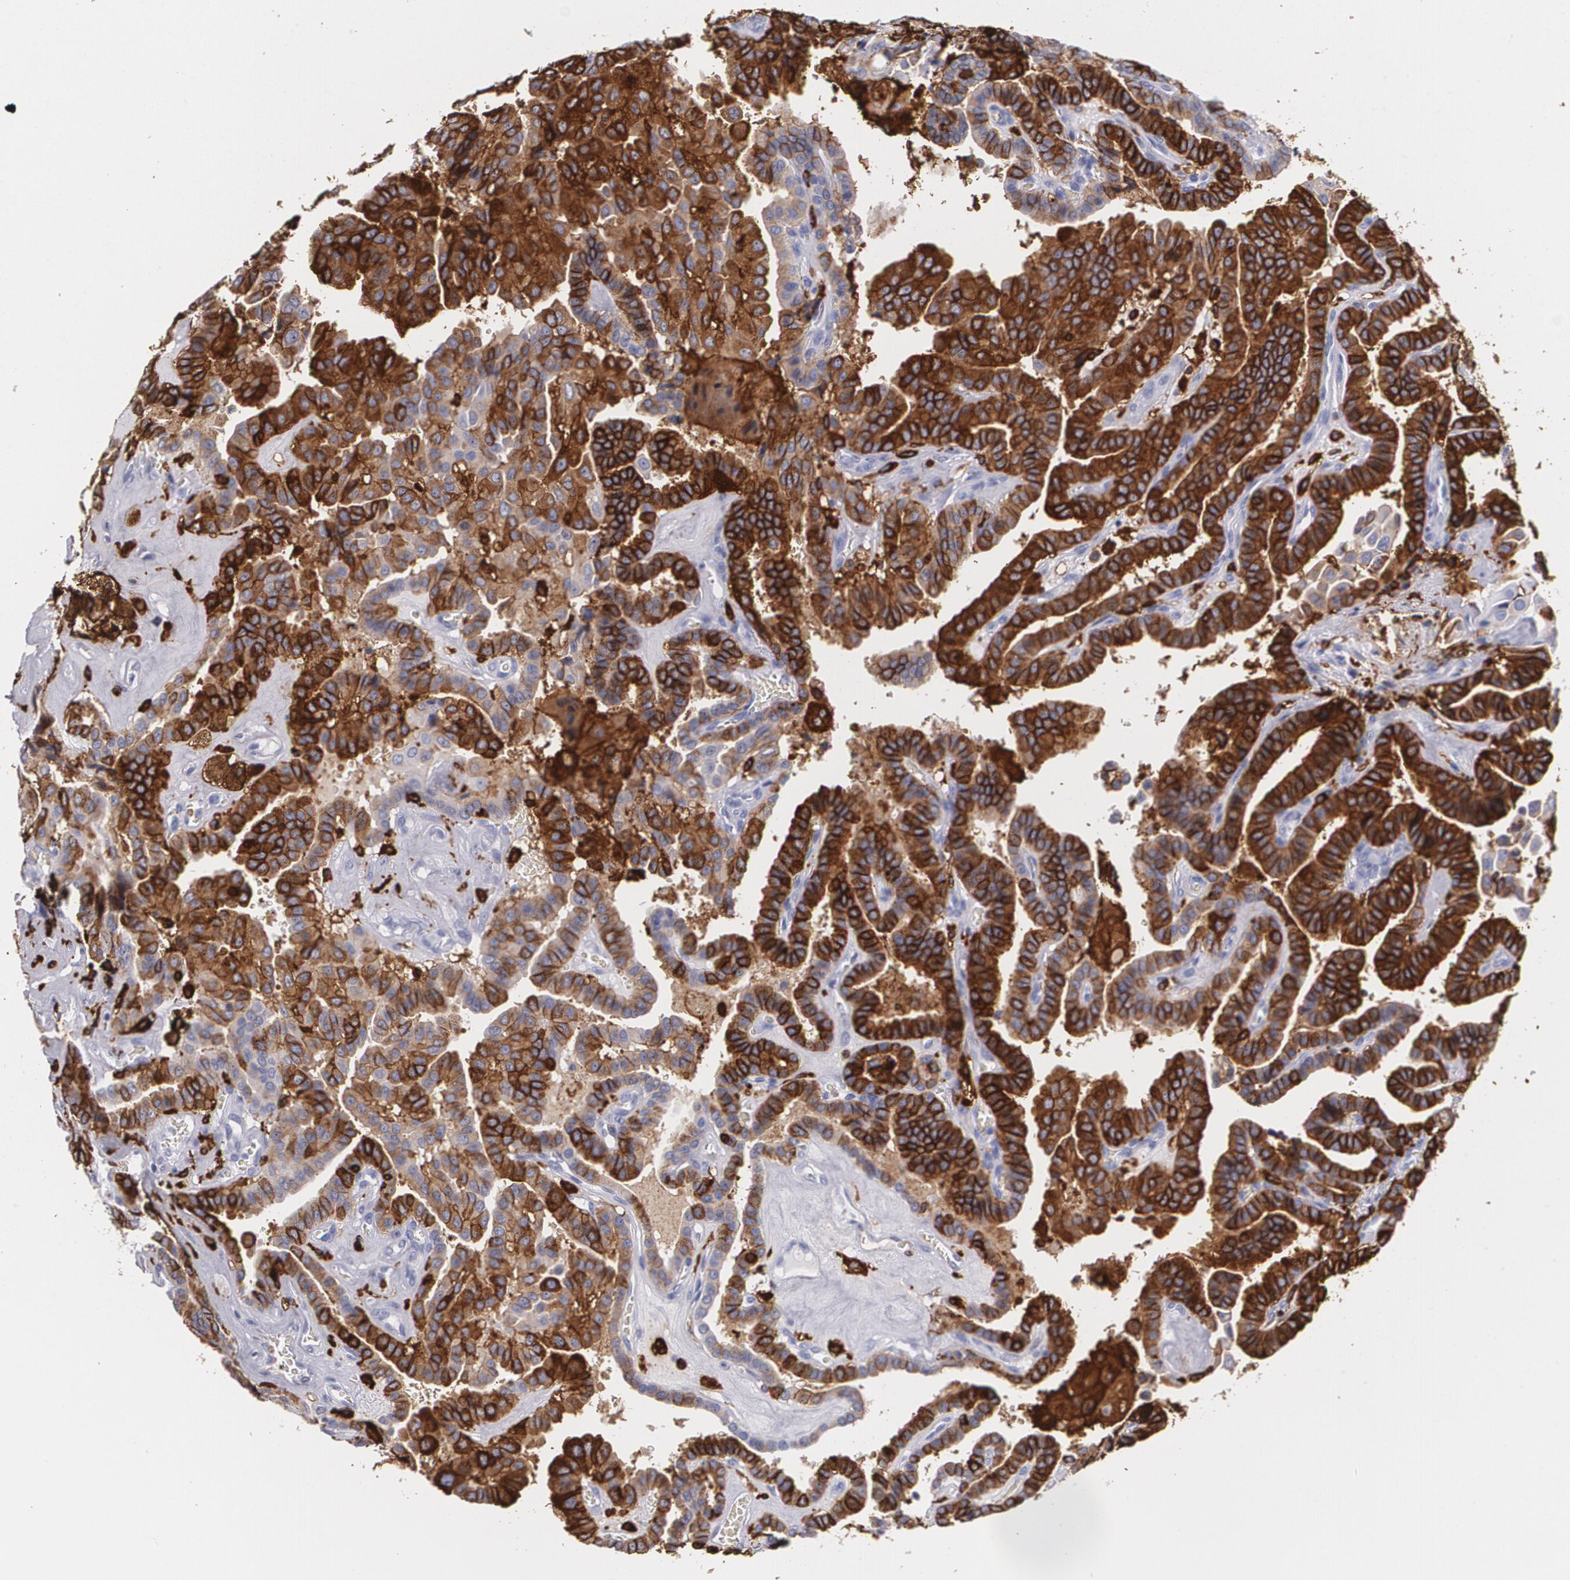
{"staining": {"intensity": "strong", "quantity": ">75%", "location": "cytoplasmic/membranous"}, "tissue": "thyroid cancer", "cell_type": "Tumor cells", "image_type": "cancer", "snomed": [{"axis": "morphology", "description": "Papillary adenocarcinoma, NOS"}, {"axis": "topography", "description": "Thyroid gland"}], "caption": "Immunohistochemical staining of thyroid papillary adenocarcinoma displays strong cytoplasmic/membranous protein staining in approximately >75% of tumor cells.", "gene": "HLA-DRA", "patient": {"sex": "male", "age": 87}}